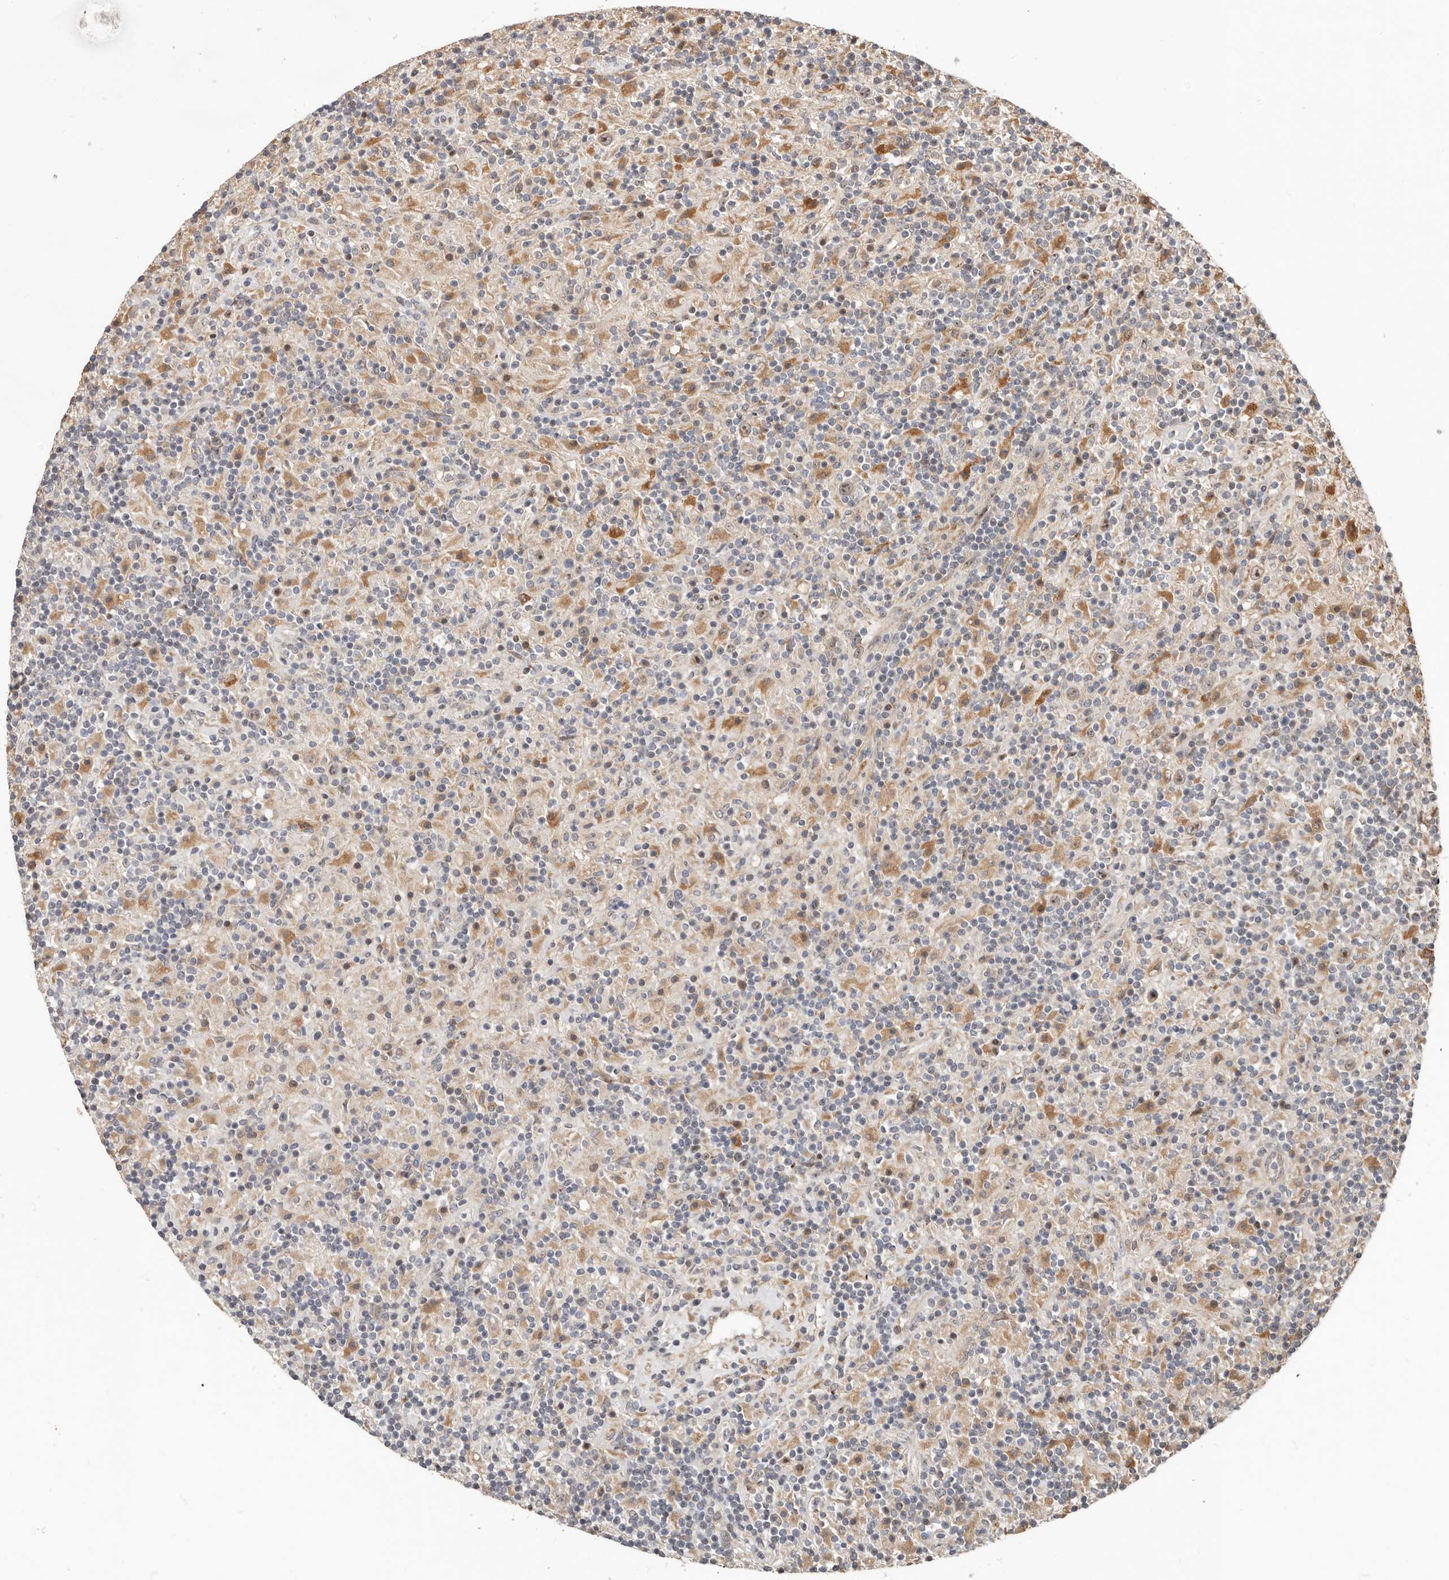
{"staining": {"intensity": "weak", "quantity": "25%-75%", "location": "cytoplasmic/membranous,nuclear"}, "tissue": "lymphoma", "cell_type": "Tumor cells", "image_type": "cancer", "snomed": [{"axis": "morphology", "description": "Hodgkin's disease, NOS"}, {"axis": "topography", "description": "Lymph node"}], "caption": "Lymphoma stained for a protein demonstrates weak cytoplasmic/membranous and nuclear positivity in tumor cells. The protein of interest is shown in brown color, while the nuclei are stained blue.", "gene": "ZRANB1", "patient": {"sex": "male", "age": 70}}